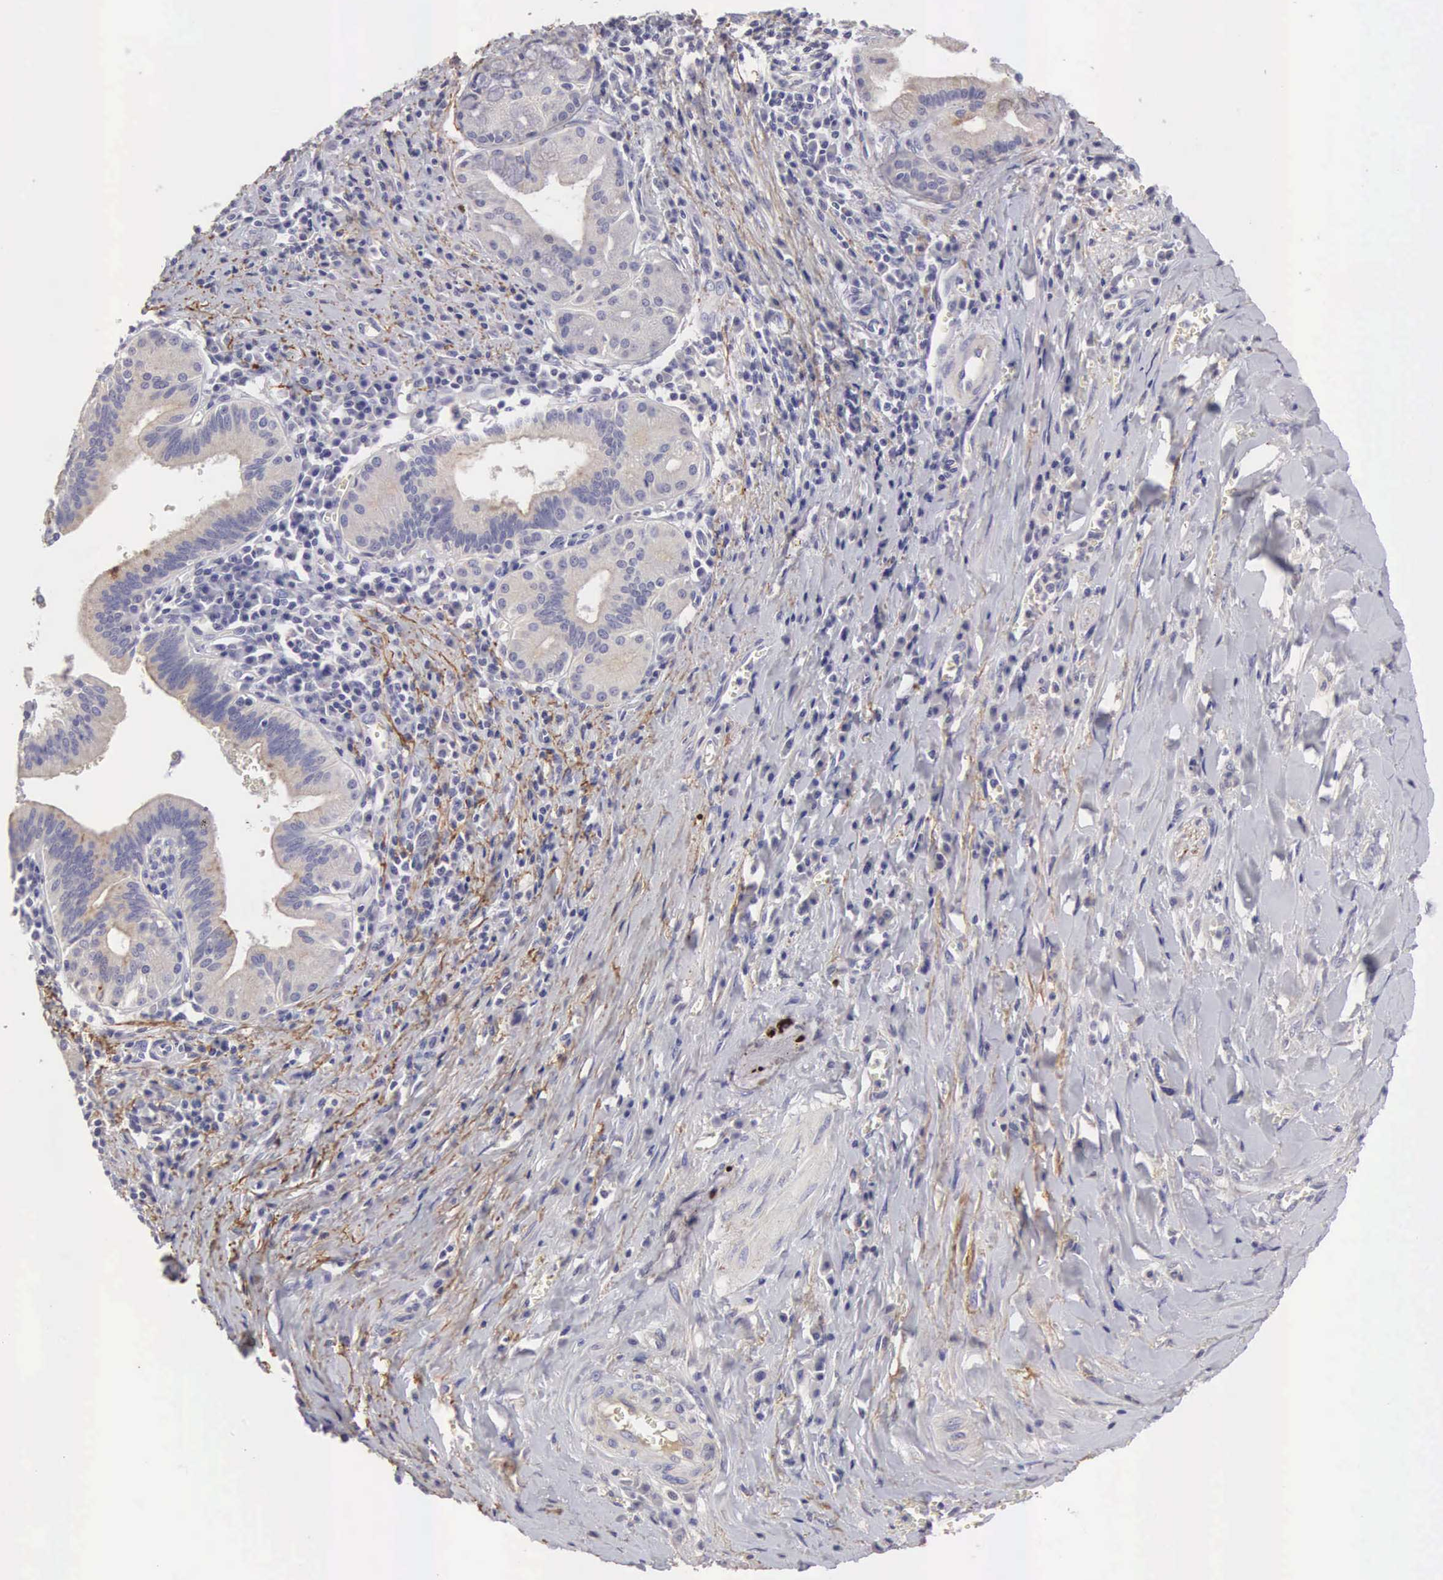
{"staining": {"intensity": "negative", "quantity": "none", "location": "none"}, "tissue": "pancreatic cancer", "cell_type": "Tumor cells", "image_type": "cancer", "snomed": [{"axis": "morphology", "description": "Adenocarcinoma, NOS"}, {"axis": "topography", "description": "Pancreas"}], "caption": "An immunohistochemistry histopathology image of pancreatic cancer is shown. There is no staining in tumor cells of pancreatic cancer.", "gene": "CLU", "patient": {"sex": "male", "age": 69}}